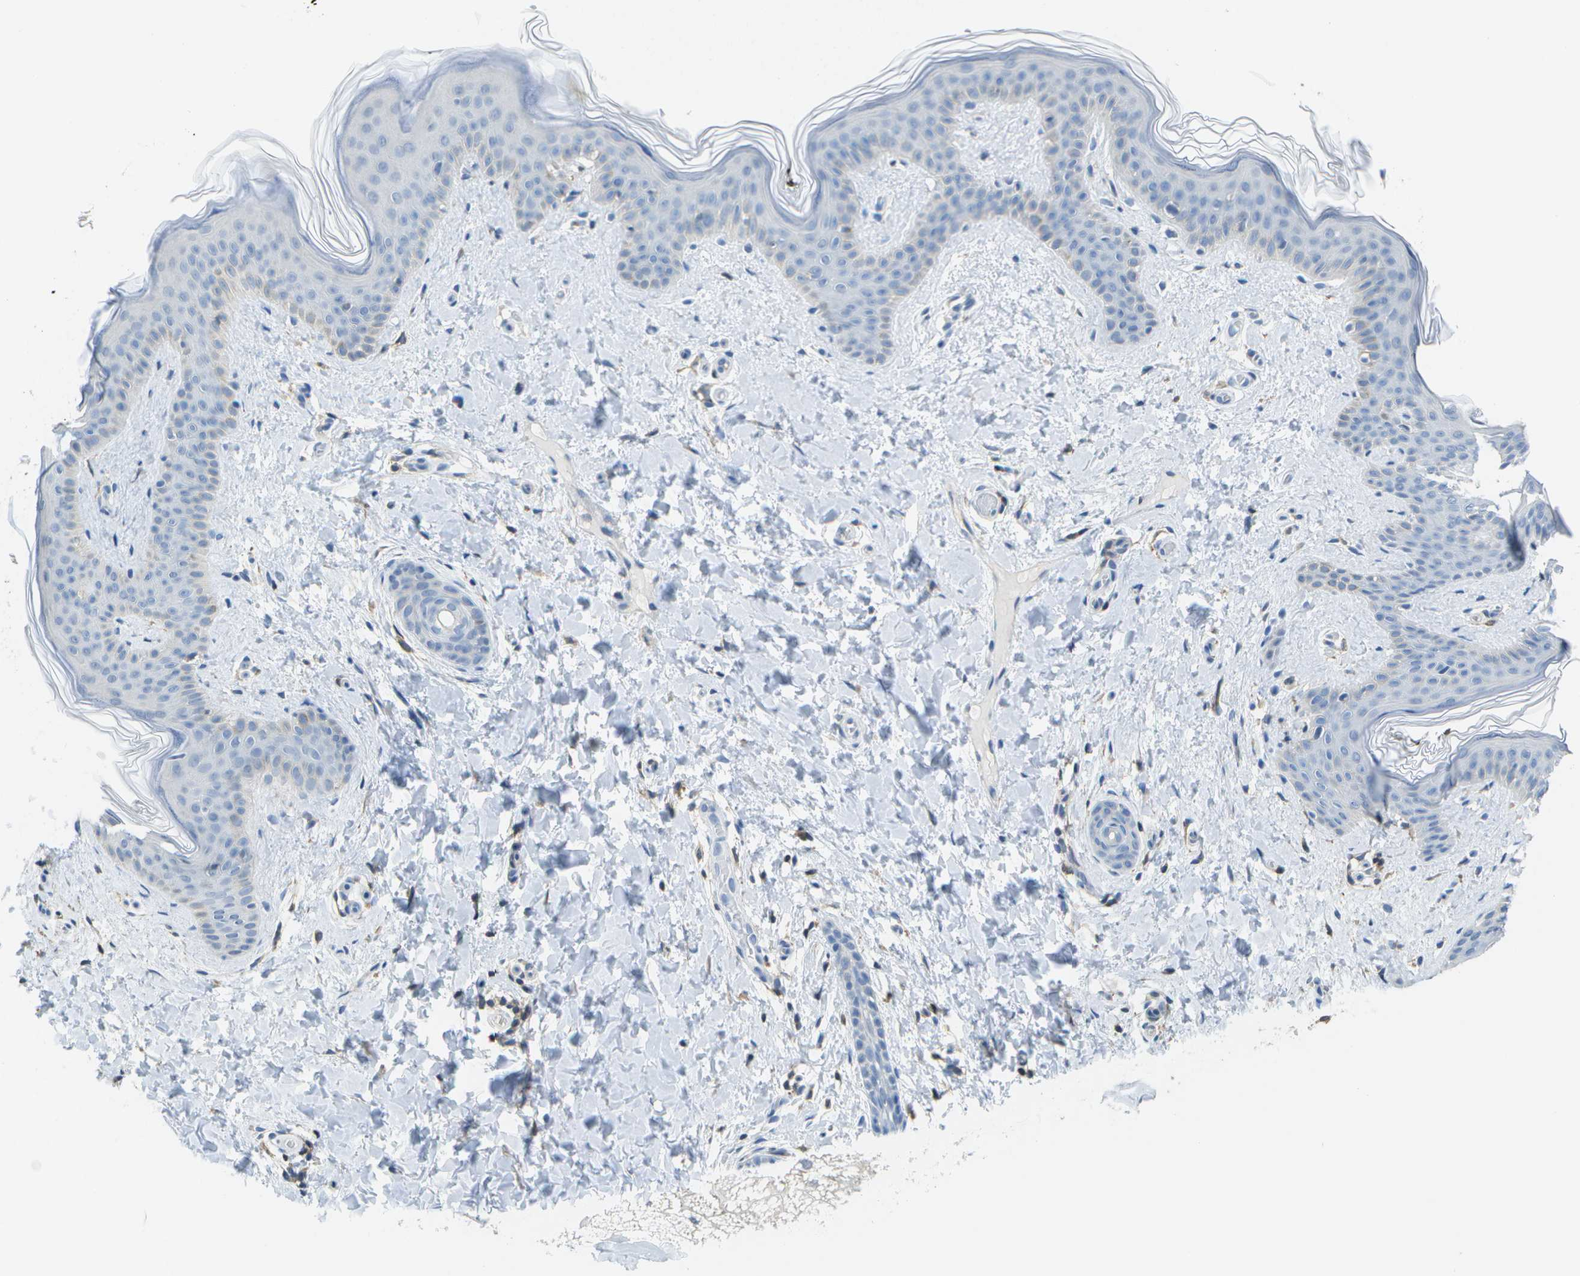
{"staining": {"intensity": "negative", "quantity": "none", "location": "none"}, "tissue": "skin", "cell_type": "Fibroblasts", "image_type": "normal", "snomed": [{"axis": "morphology", "description": "Normal tissue, NOS"}, {"axis": "topography", "description": "Skin"}], "caption": "Histopathology image shows no protein positivity in fibroblasts of normal skin. (Brightfield microscopy of DAB immunohistochemistry (IHC) at high magnification).", "gene": "RCSD1", "patient": {"sex": "female", "age": 17}}